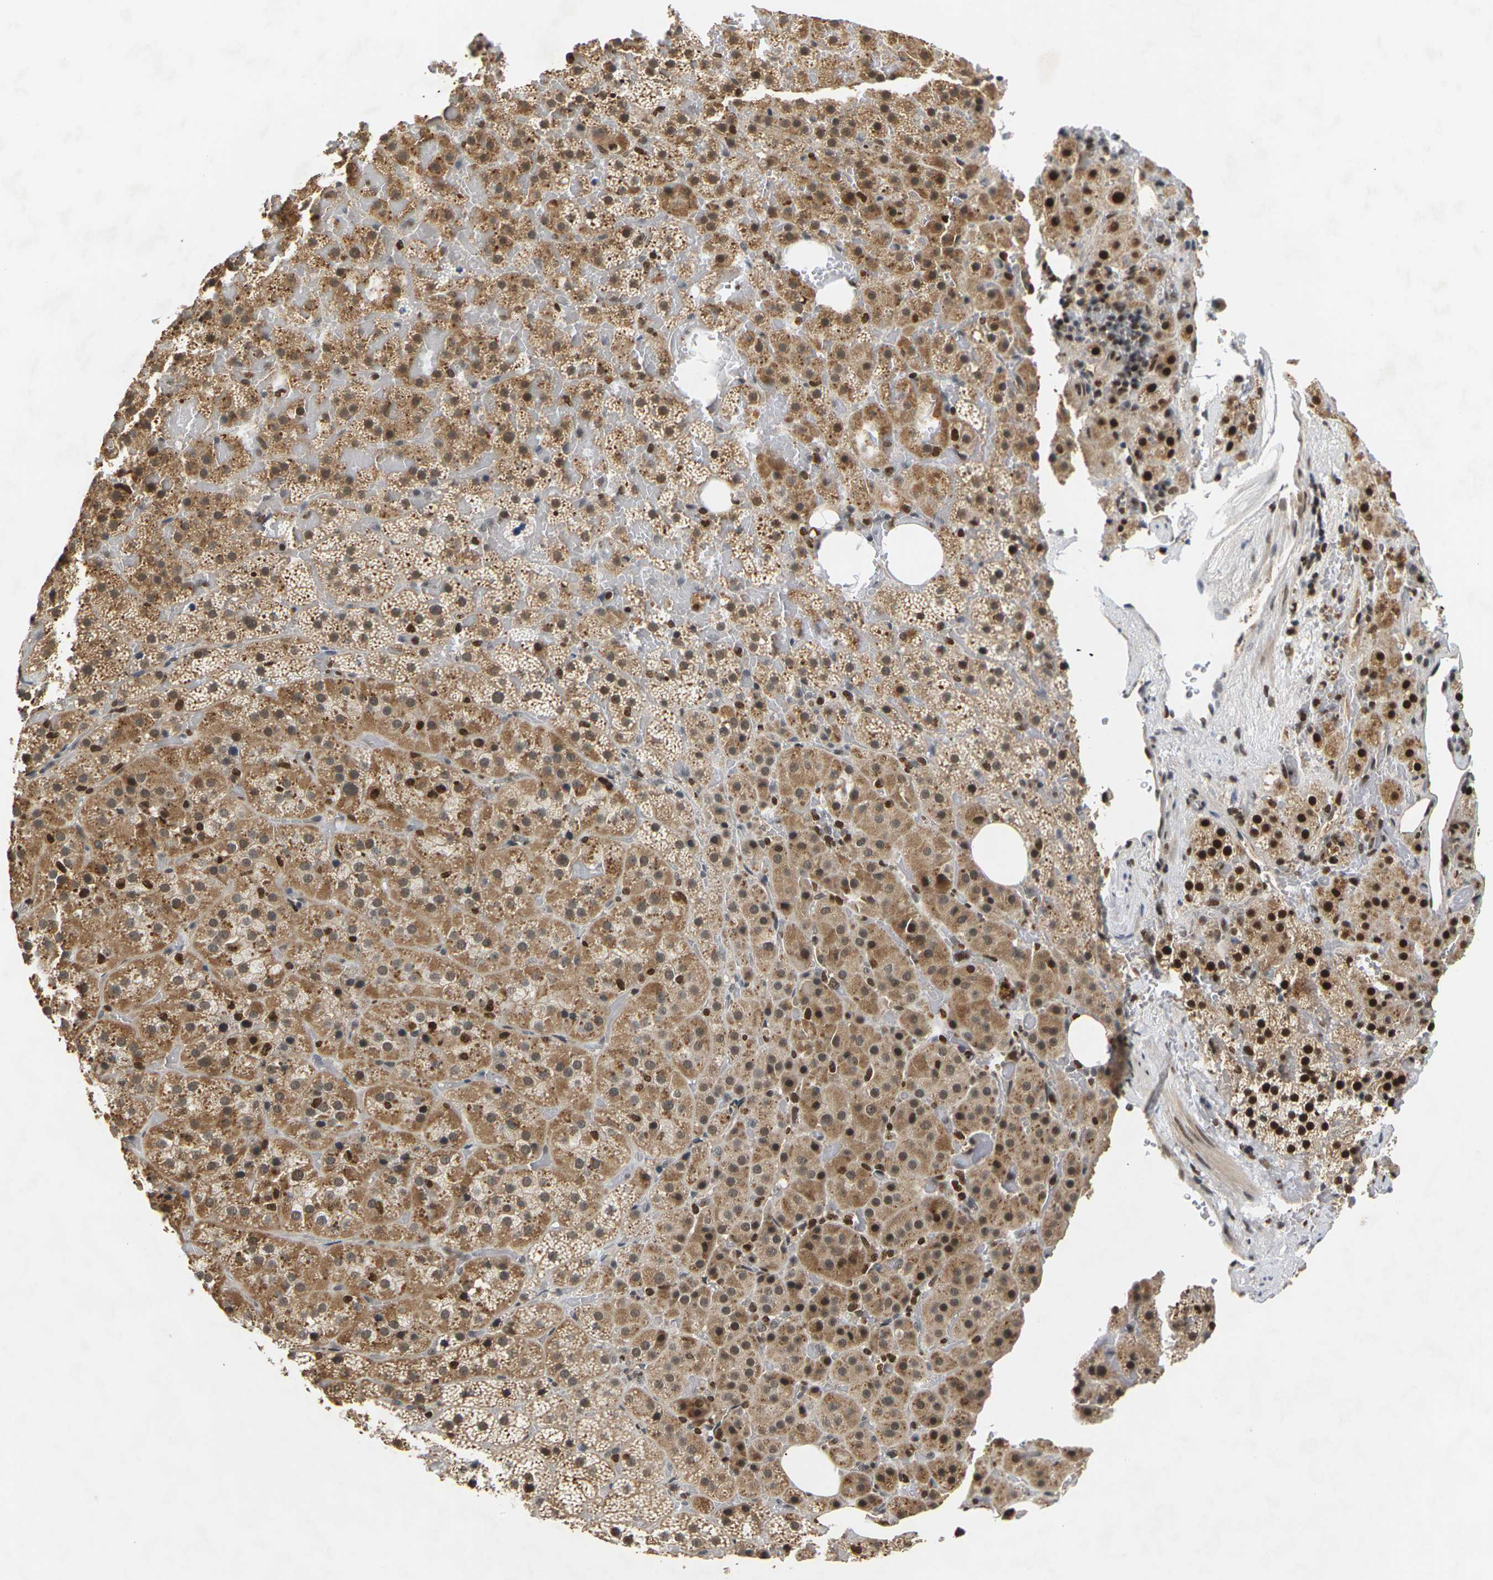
{"staining": {"intensity": "moderate", "quantity": ">75%", "location": "cytoplasmic/membranous,nuclear"}, "tissue": "adrenal gland", "cell_type": "Glandular cells", "image_type": "normal", "snomed": [{"axis": "morphology", "description": "Normal tissue, NOS"}, {"axis": "topography", "description": "Adrenal gland"}], "caption": "Immunohistochemical staining of benign adrenal gland shows medium levels of moderate cytoplasmic/membranous,nuclear expression in approximately >75% of glandular cells. (Stains: DAB in brown, nuclei in blue, Microscopy: brightfield microscopy at high magnification).", "gene": "NELFA", "patient": {"sex": "female", "age": 59}}